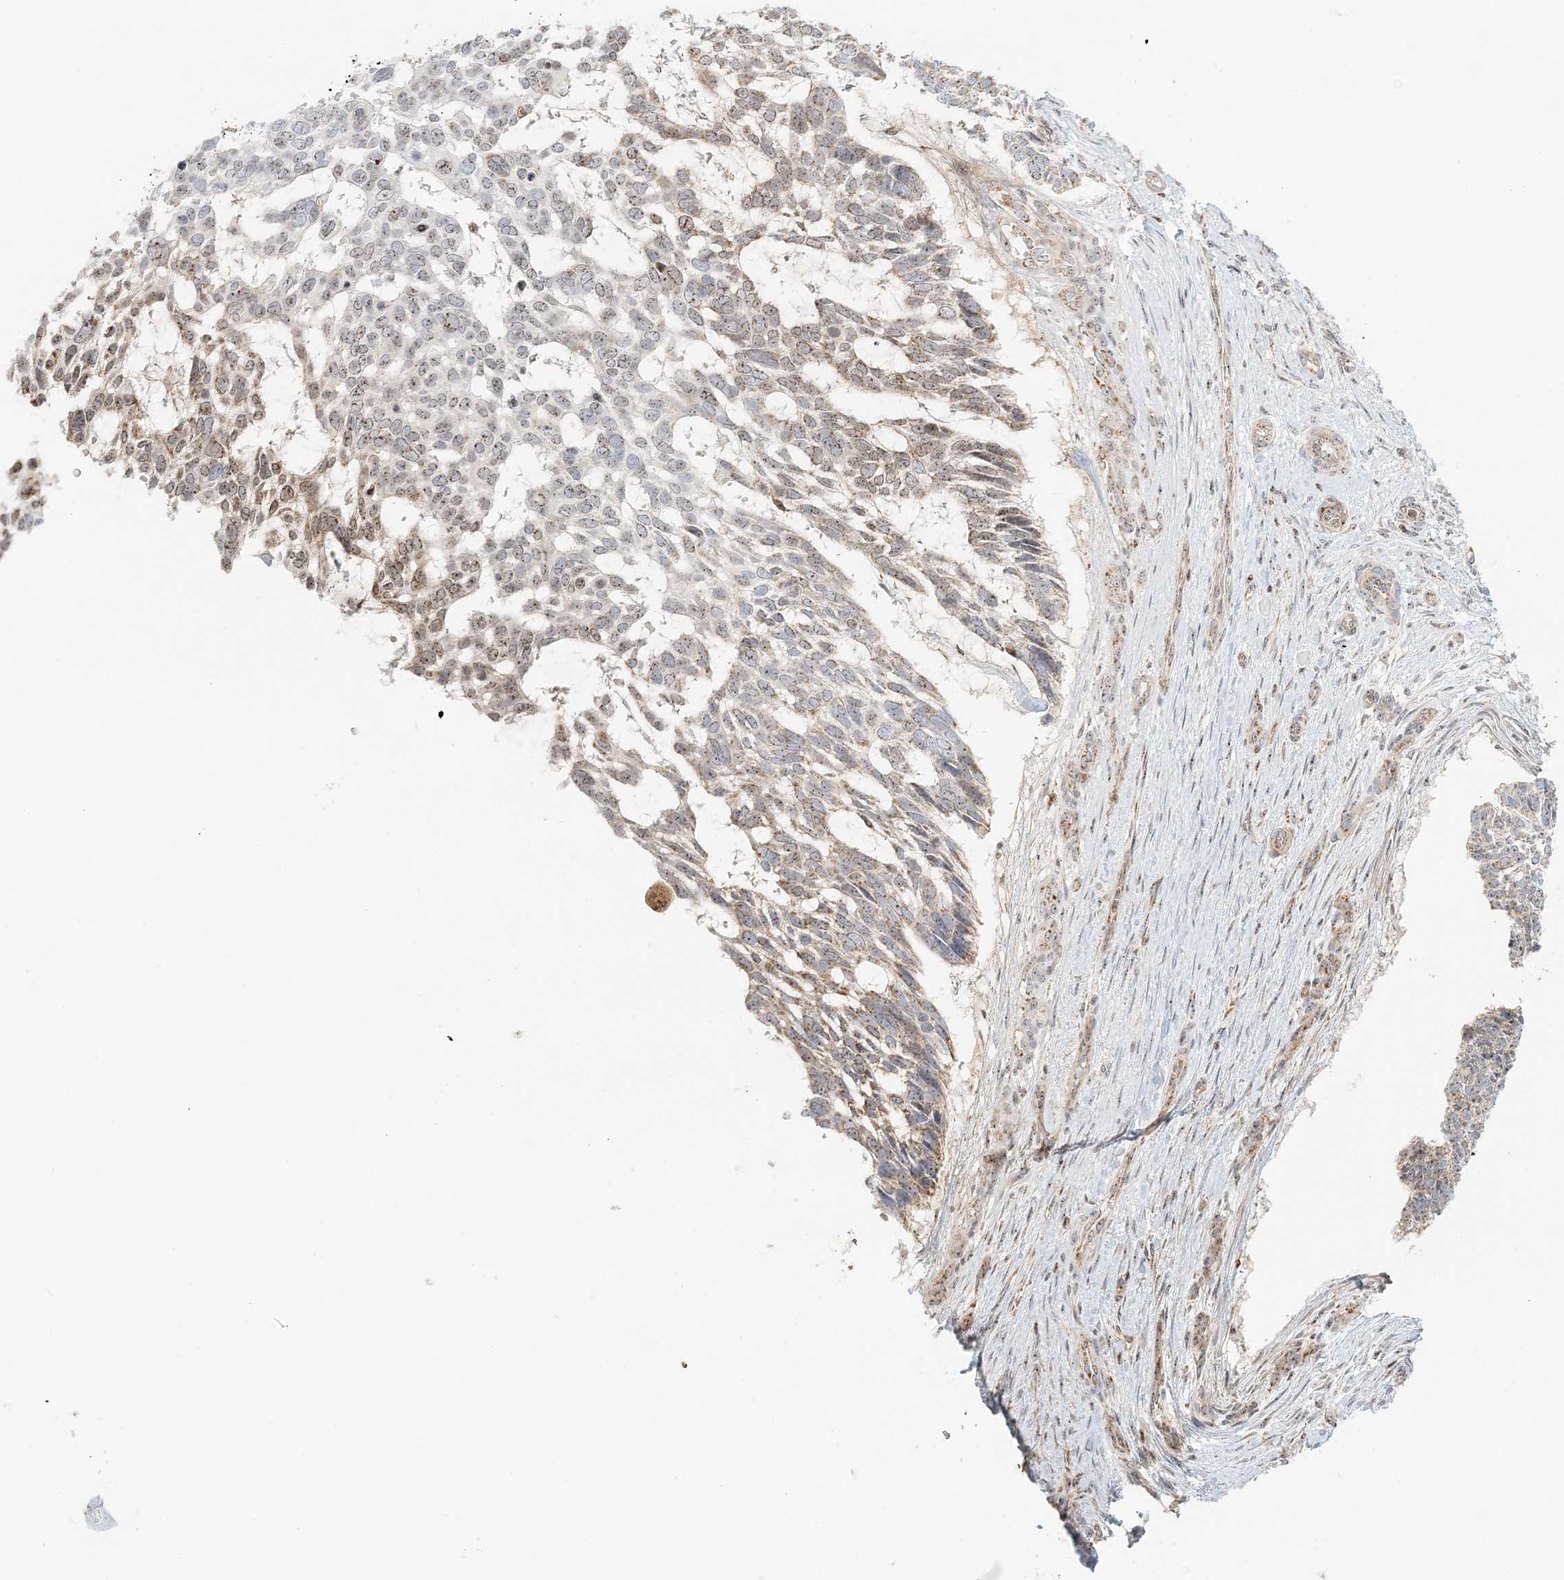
{"staining": {"intensity": "moderate", "quantity": "25%-75%", "location": "nuclear"}, "tissue": "skin cancer", "cell_type": "Tumor cells", "image_type": "cancer", "snomed": [{"axis": "morphology", "description": "Basal cell carcinoma"}, {"axis": "topography", "description": "Skin"}], "caption": "Moderate nuclear positivity is appreciated in about 25%-75% of tumor cells in skin cancer. Immunohistochemistry (ihc) stains the protein of interest in brown and the nuclei are stained blue.", "gene": "UBE2F", "patient": {"sex": "male", "age": 88}}